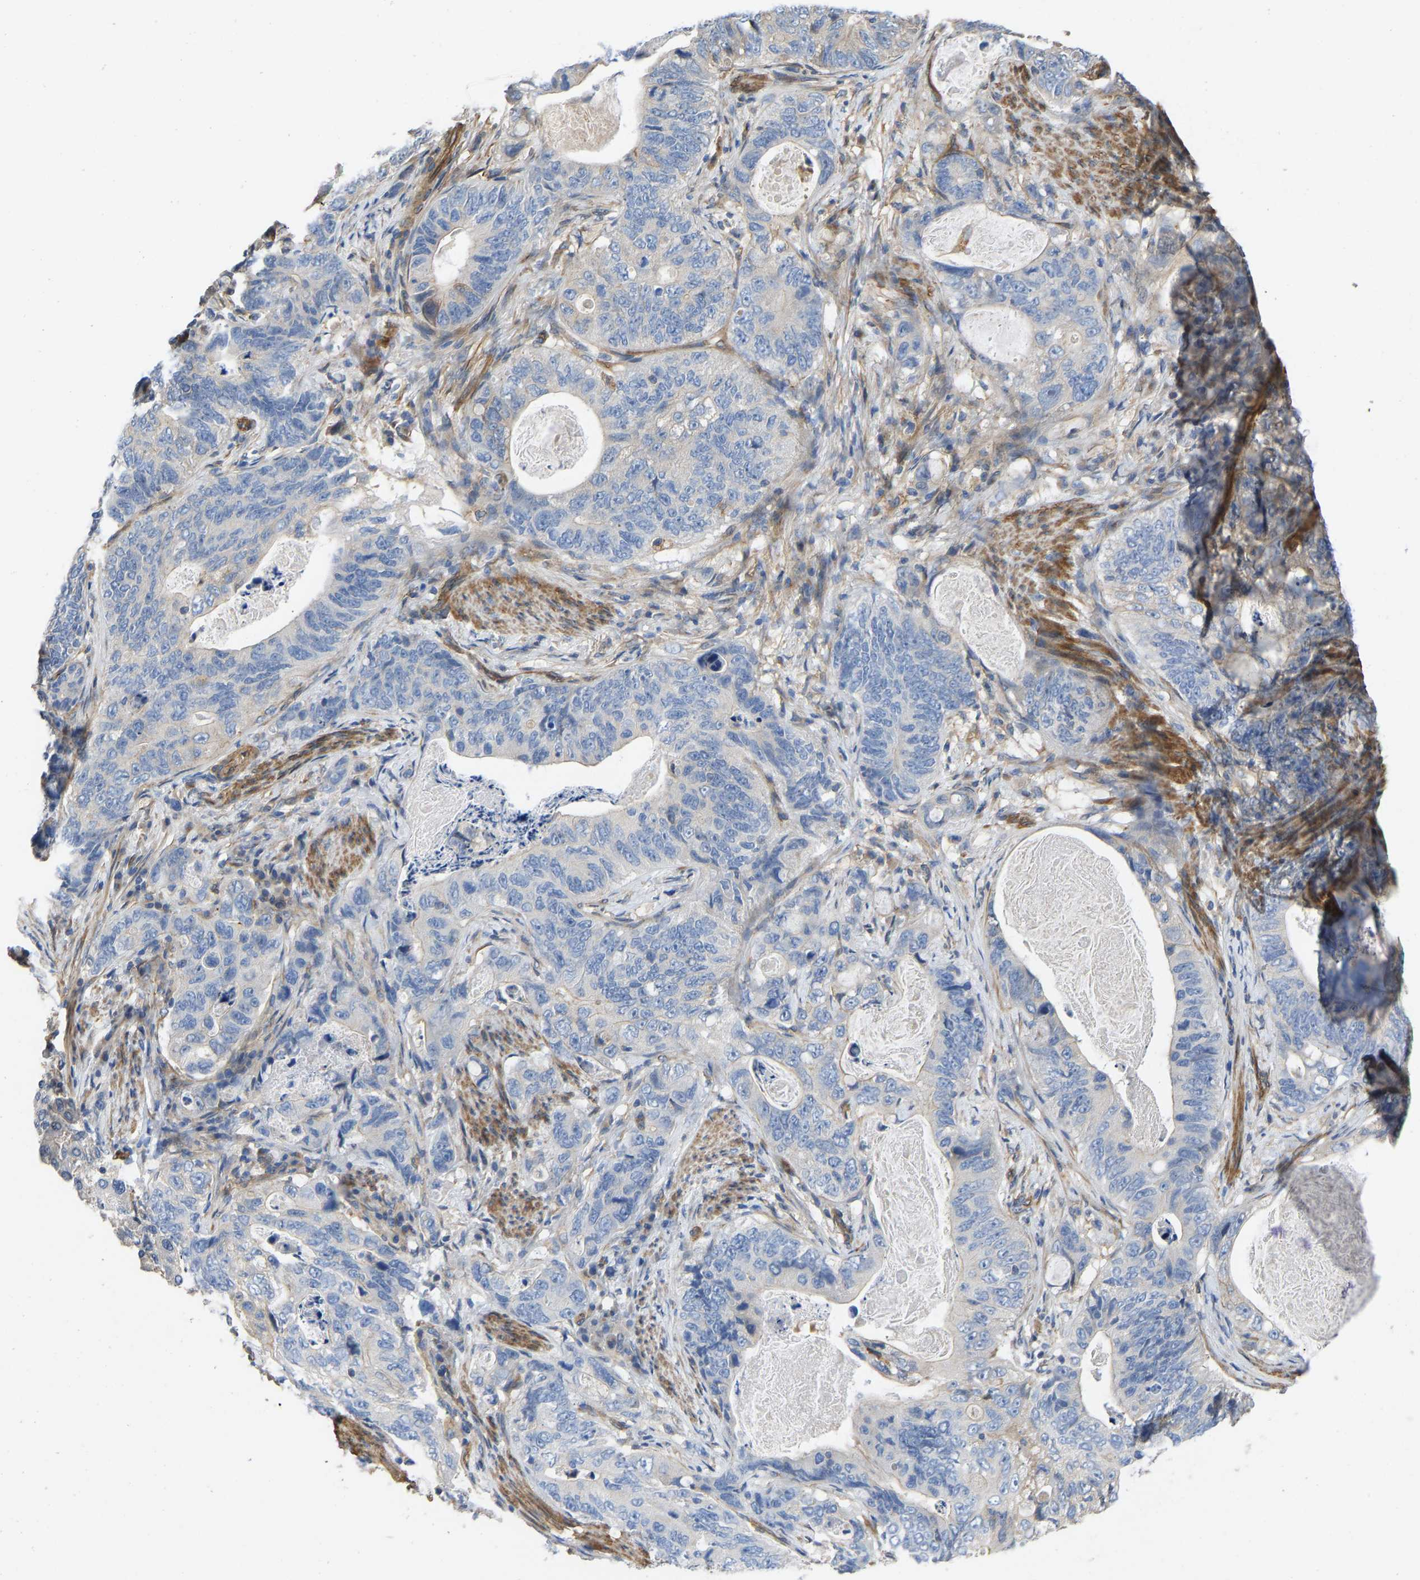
{"staining": {"intensity": "negative", "quantity": "none", "location": "none"}, "tissue": "stomach cancer", "cell_type": "Tumor cells", "image_type": "cancer", "snomed": [{"axis": "morphology", "description": "Normal tissue, NOS"}, {"axis": "morphology", "description": "Adenocarcinoma, NOS"}, {"axis": "topography", "description": "Stomach"}], "caption": "This is a micrograph of immunohistochemistry staining of stomach cancer, which shows no staining in tumor cells. (Stains: DAB immunohistochemistry (IHC) with hematoxylin counter stain, Microscopy: brightfield microscopy at high magnification).", "gene": "ELMO2", "patient": {"sex": "female", "age": 89}}